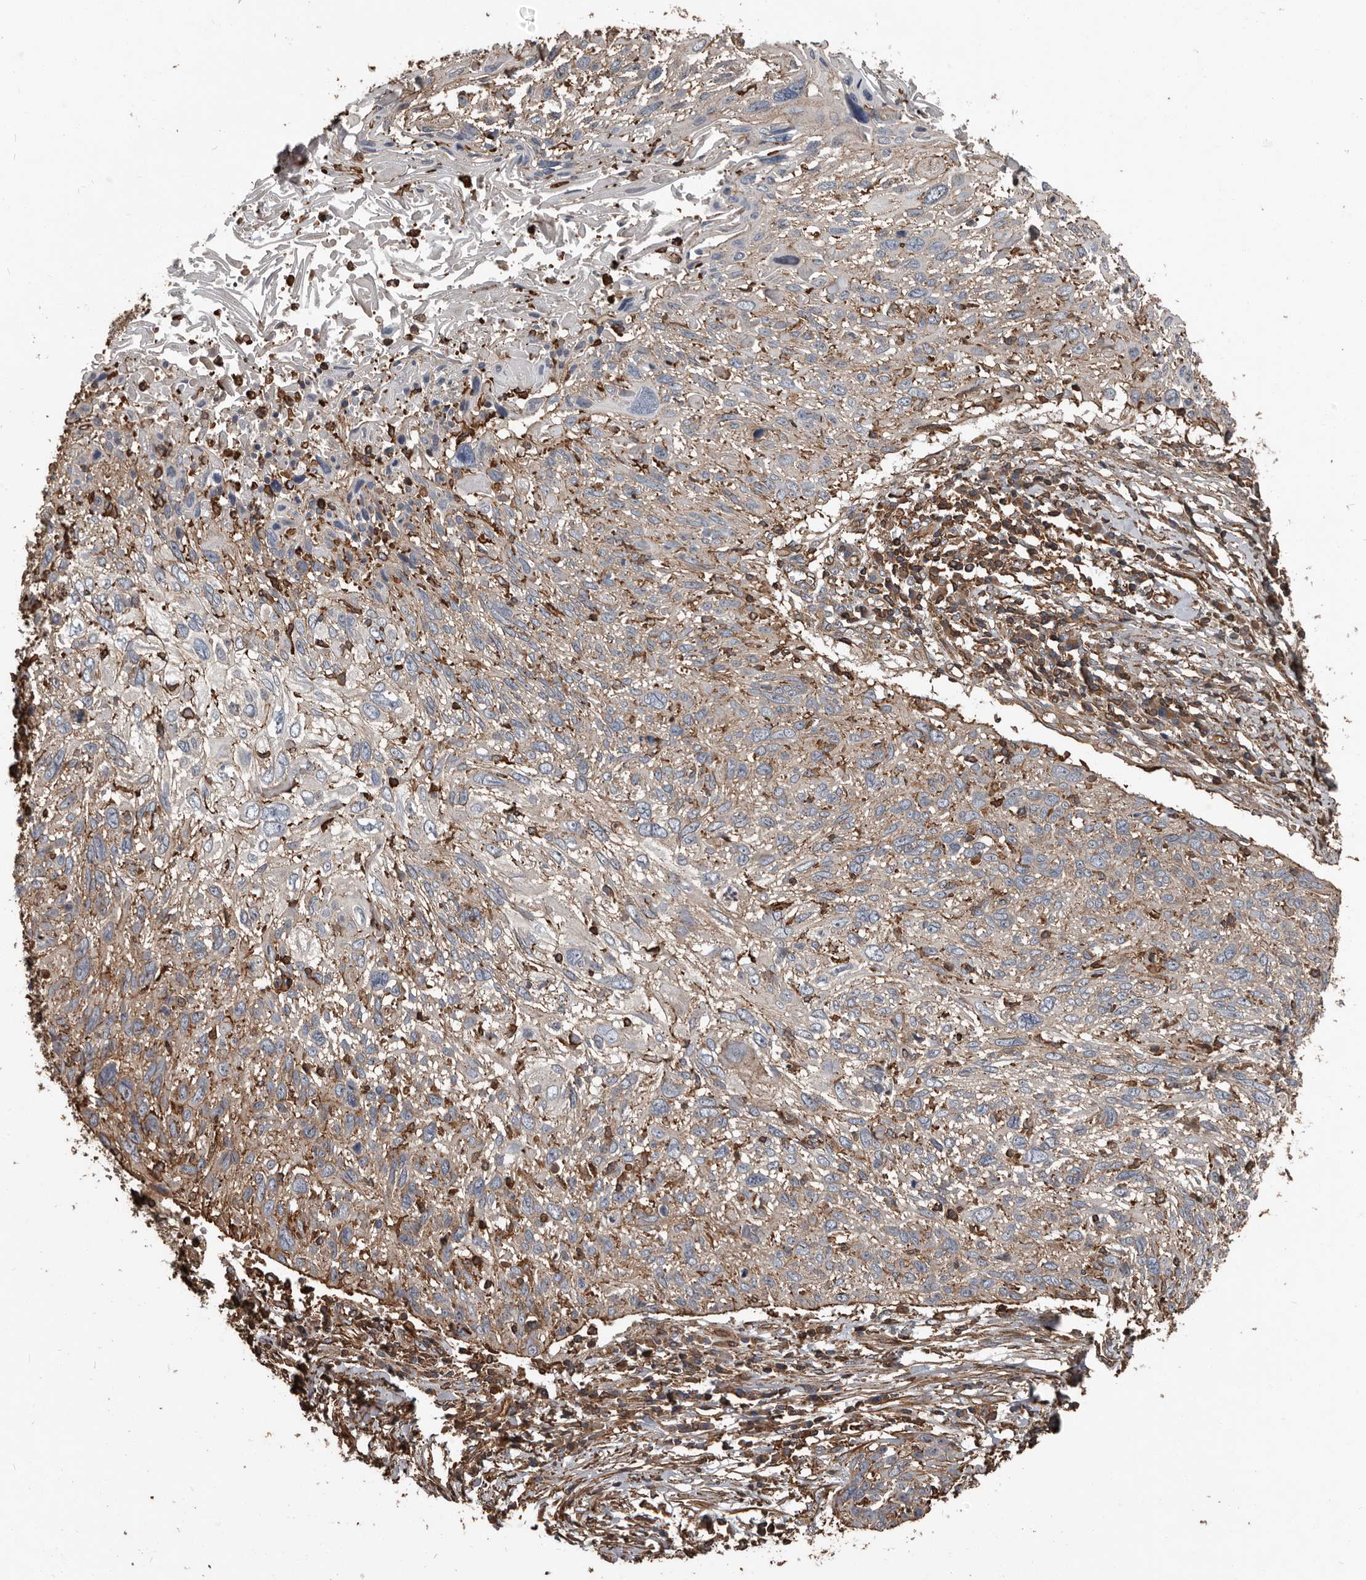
{"staining": {"intensity": "weak", "quantity": "<25%", "location": "cytoplasmic/membranous"}, "tissue": "cervical cancer", "cell_type": "Tumor cells", "image_type": "cancer", "snomed": [{"axis": "morphology", "description": "Squamous cell carcinoma, NOS"}, {"axis": "topography", "description": "Cervix"}], "caption": "DAB immunohistochemical staining of human cervical cancer (squamous cell carcinoma) displays no significant positivity in tumor cells.", "gene": "DENND6B", "patient": {"sex": "female", "age": 51}}